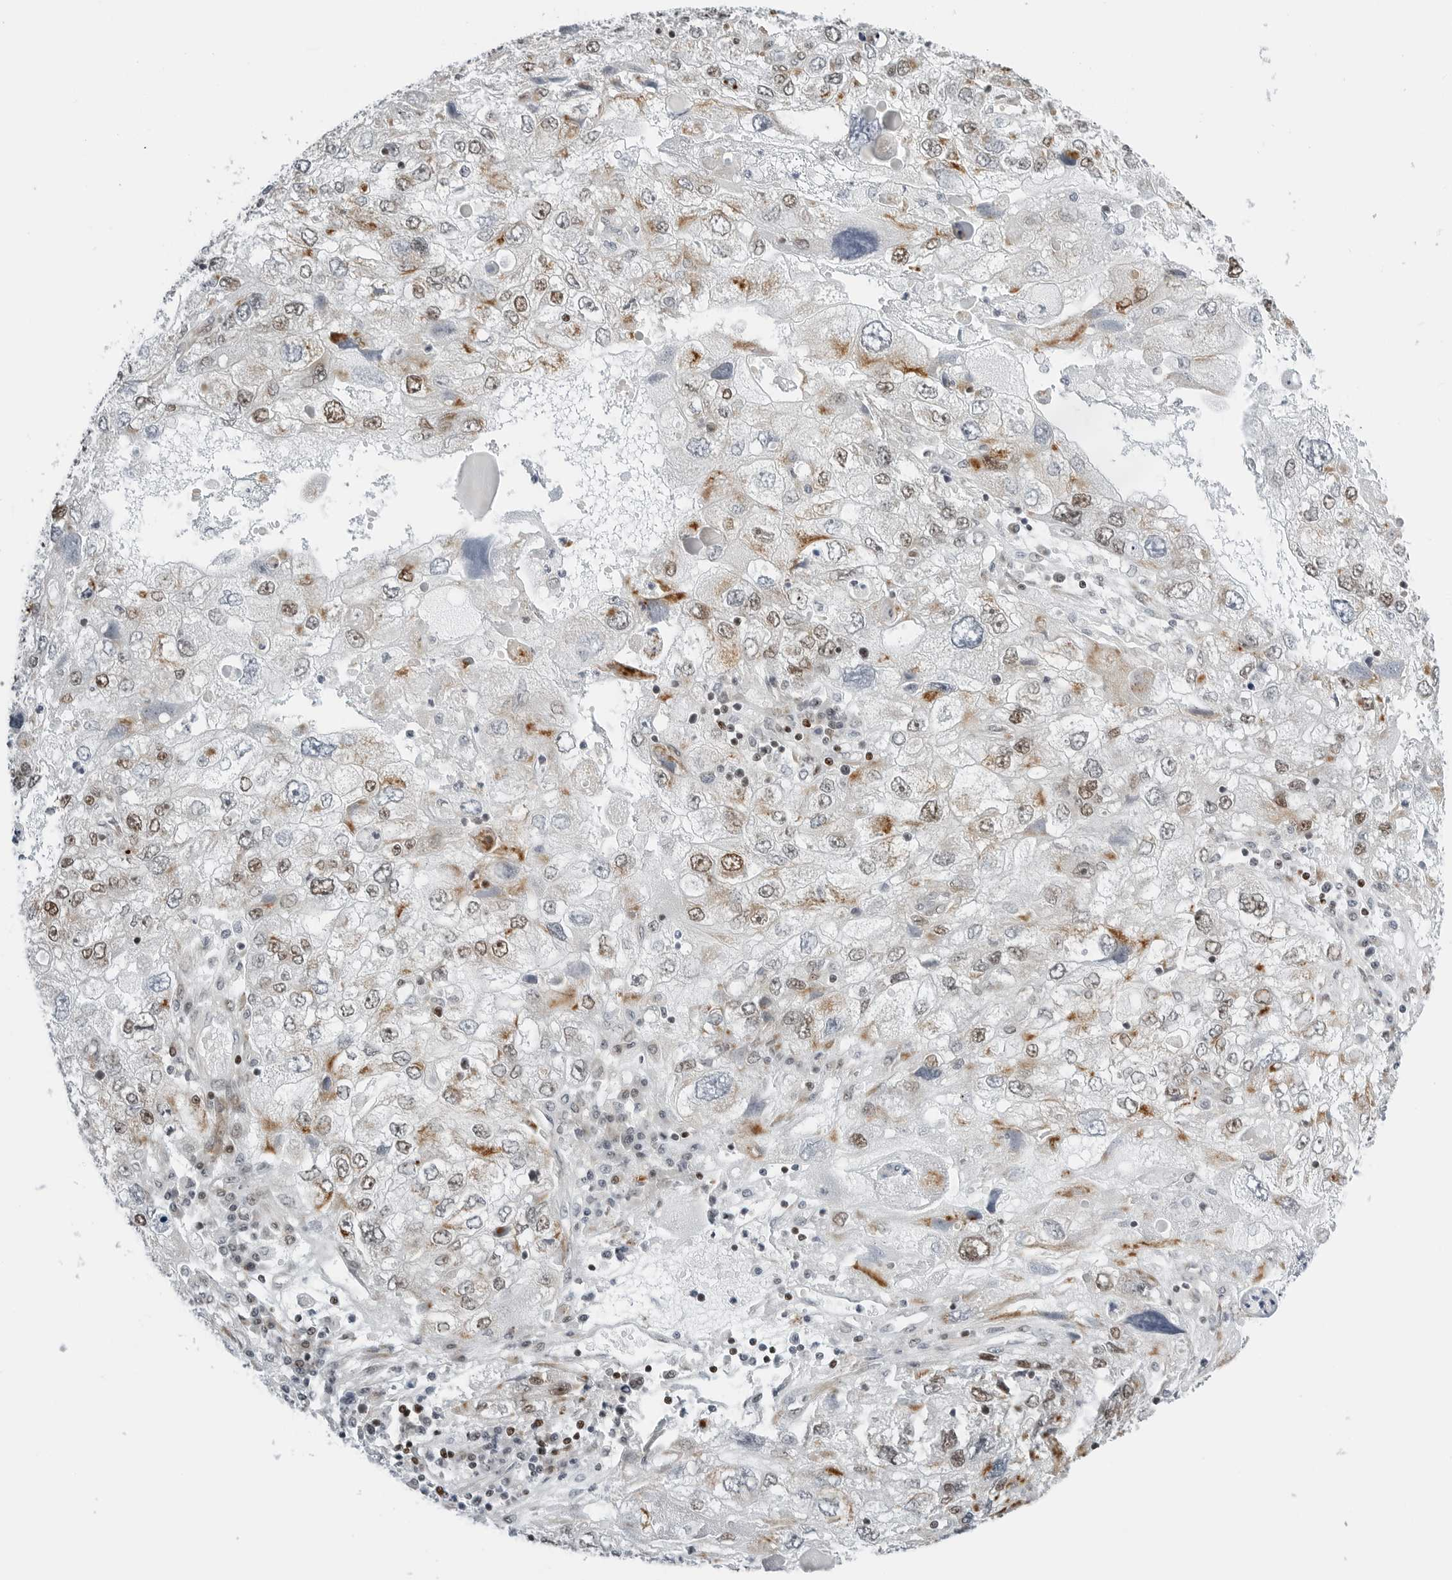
{"staining": {"intensity": "moderate", "quantity": "25%-75%", "location": "nuclear"}, "tissue": "endometrial cancer", "cell_type": "Tumor cells", "image_type": "cancer", "snomed": [{"axis": "morphology", "description": "Adenocarcinoma, NOS"}, {"axis": "topography", "description": "Endometrium"}], "caption": "The micrograph exhibits staining of adenocarcinoma (endometrial), revealing moderate nuclear protein positivity (brown color) within tumor cells. The protein is shown in brown color, while the nuclei are stained blue.", "gene": "RIMKLA", "patient": {"sex": "female", "age": 49}}